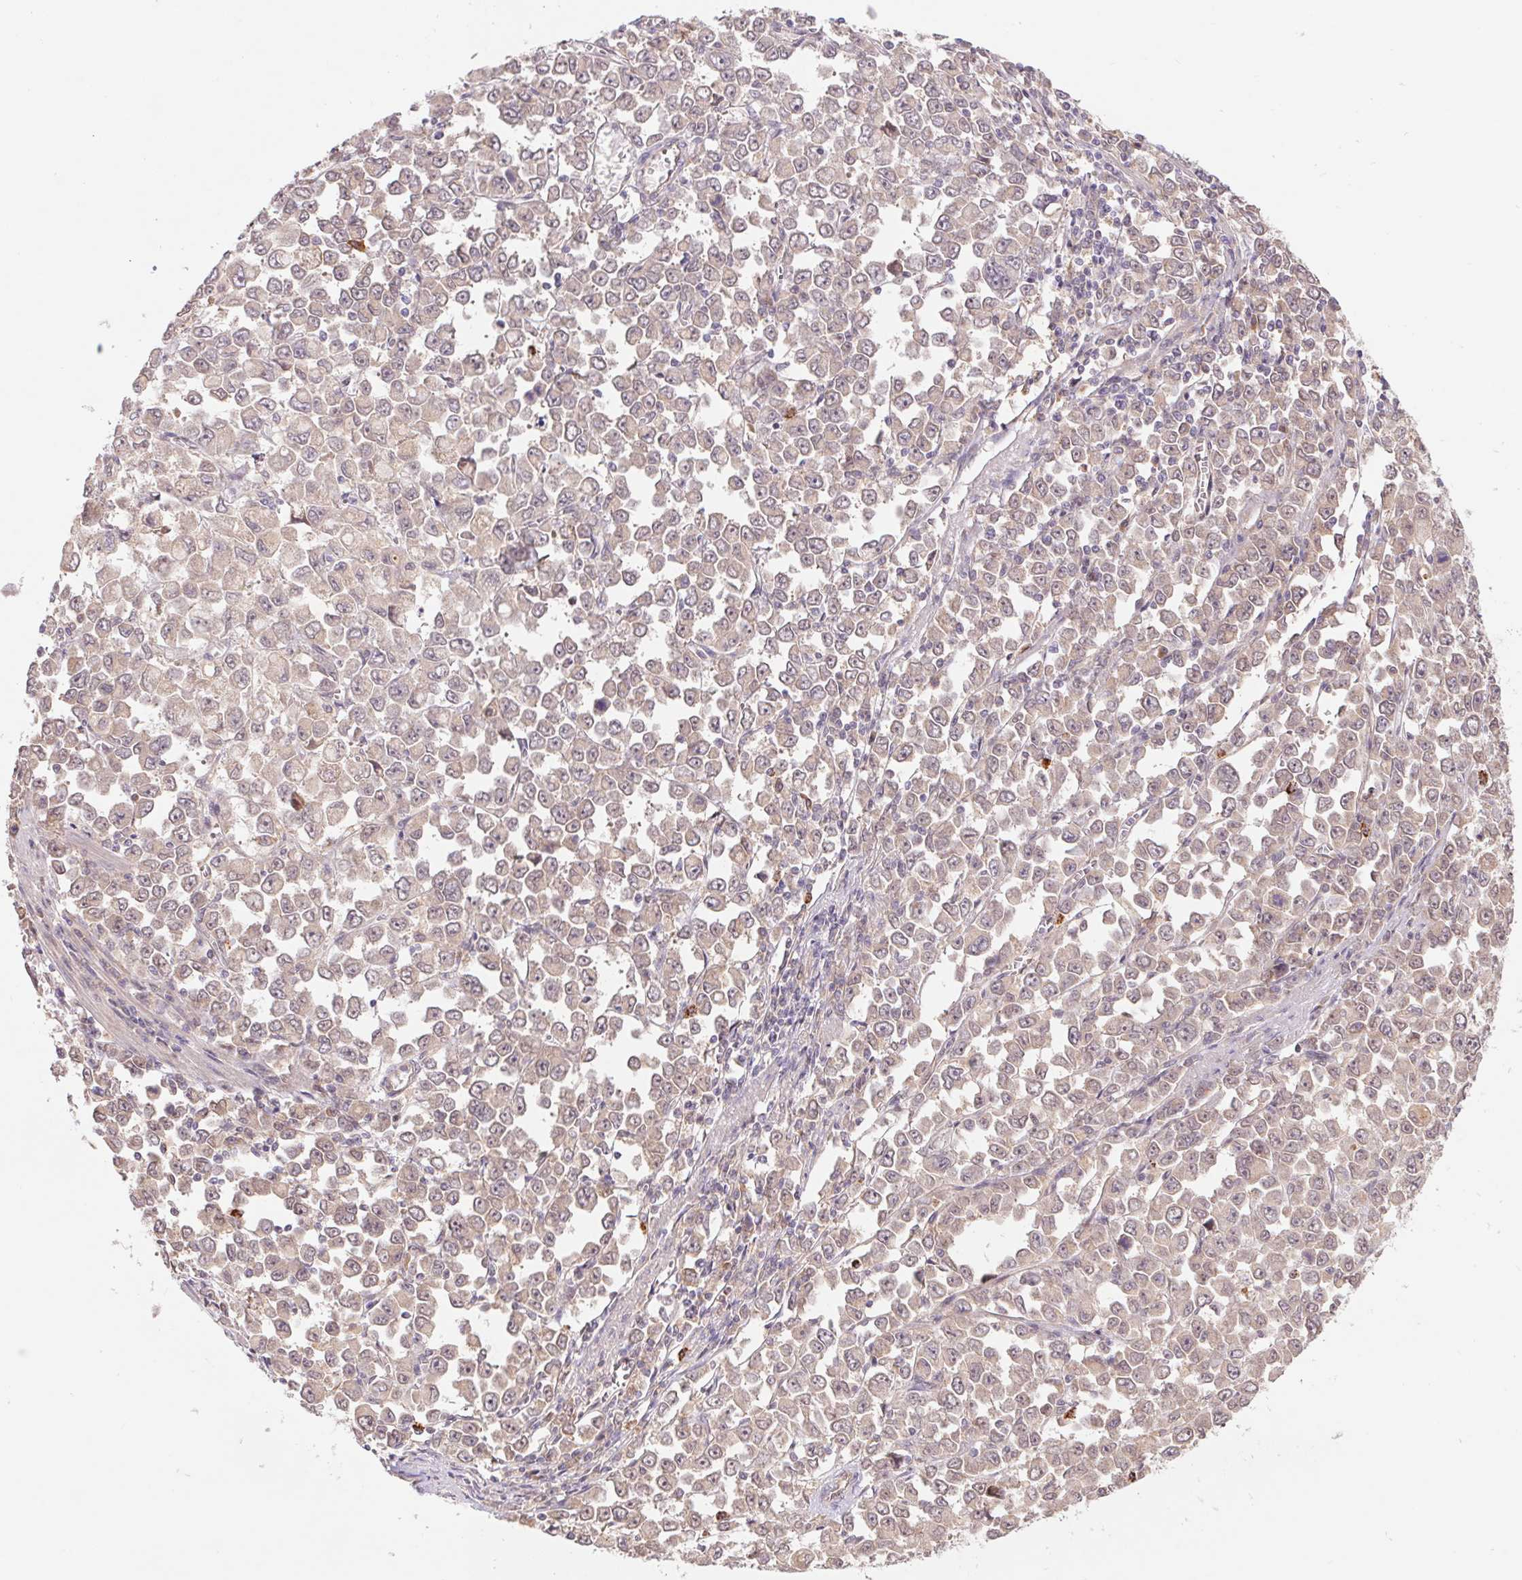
{"staining": {"intensity": "negative", "quantity": "none", "location": "none"}, "tissue": "stomach cancer", "cell_type": "Tumor cells", "image_type": "cancer", "snomed": [{"axis": "morphology", "description": "Adenocarcinoma, NOS"}, {"axis": "topography", "description": "Stomach, upper"}], "caption": "DAB (3,3'-diaminobenzidine) immunohistochemical staining of human stomach adenocarcinoma exhibits no significant staining in tumor cells.", "gene": "RRM1", "patient": {"sex": "male", "age": 70}}